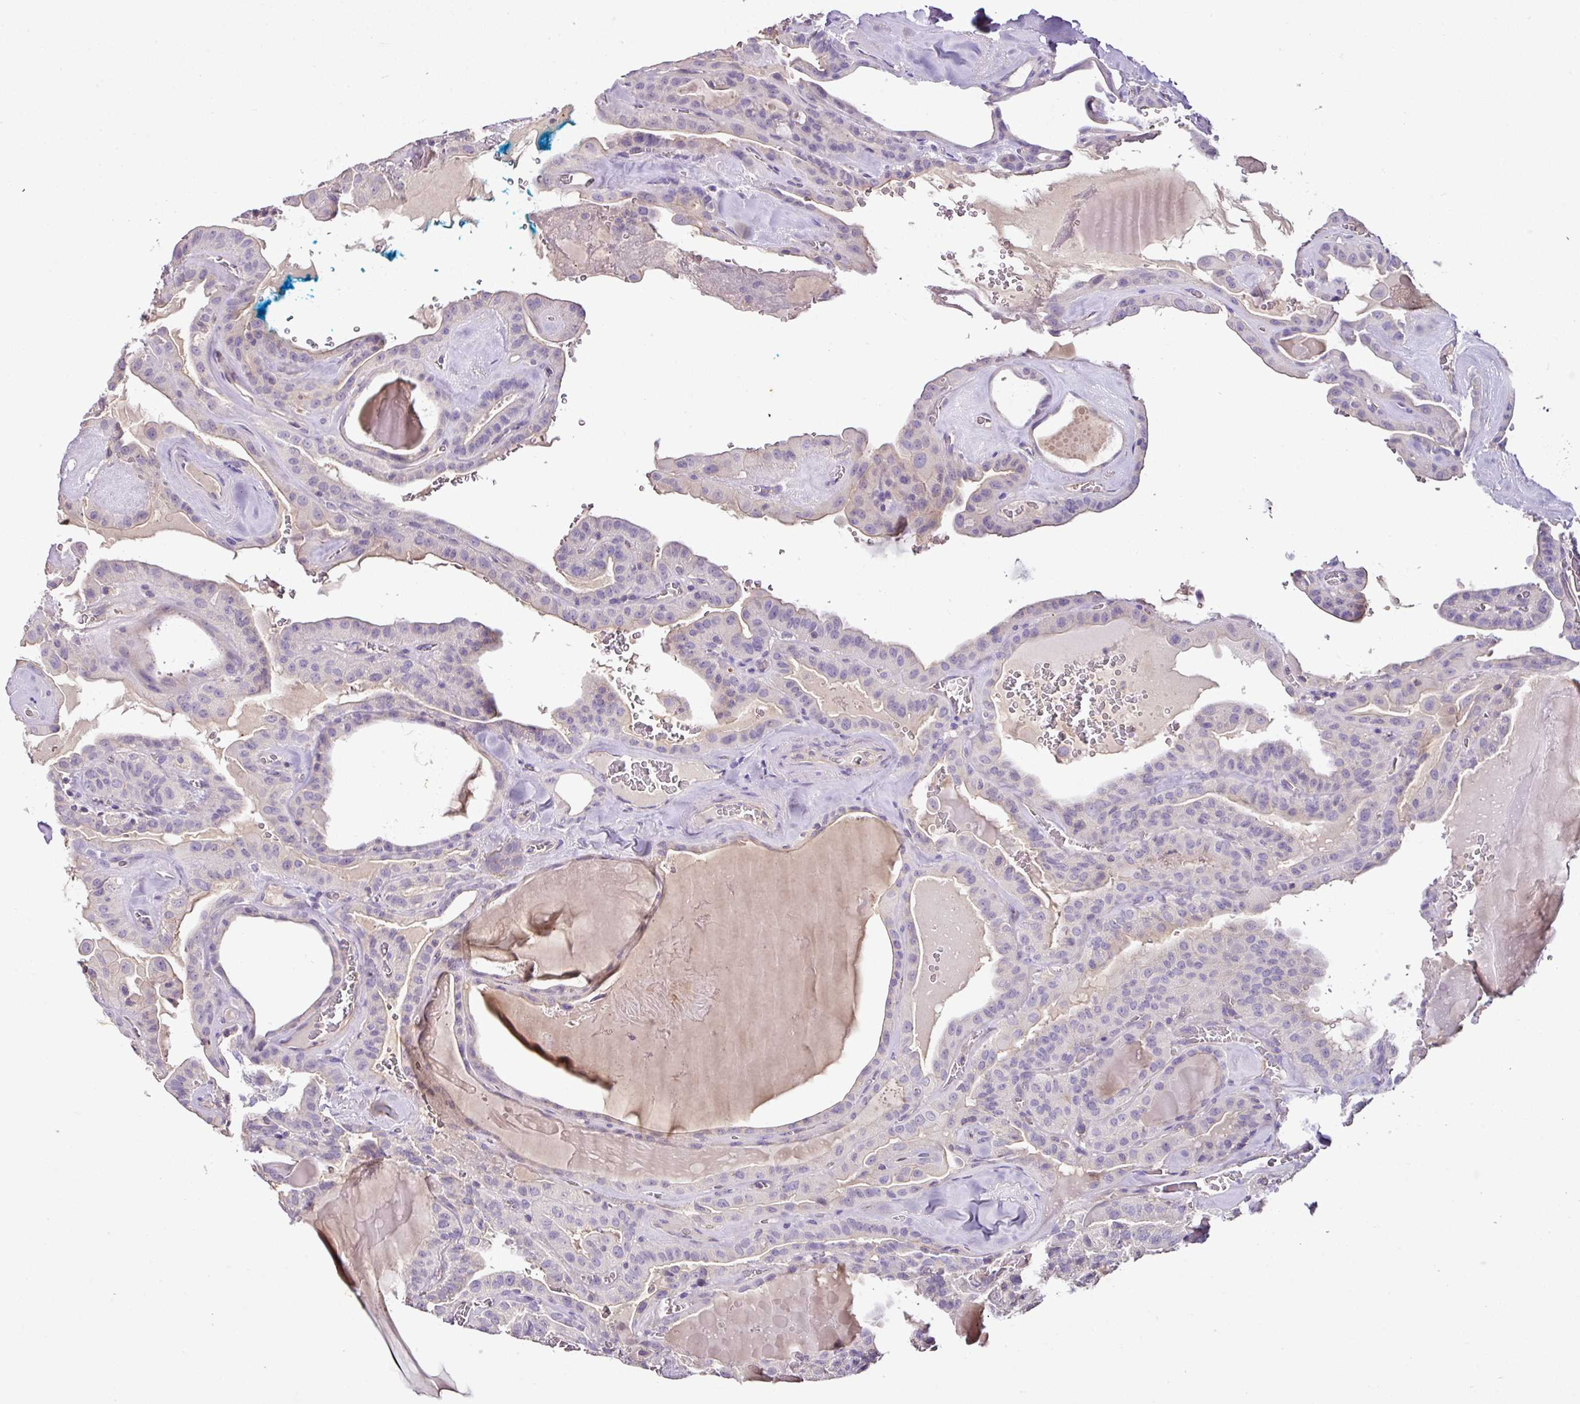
{"staining": {"intensity": "negative", "quantity": "none", "location": "none"}, "tissue": "thyroid cancer", "cell_type": "Tumor cells", "image_type": "cancer", "snomed": [{"axis": "morphology", "description": "Papillary adenocarcinoma, NOS"}, {"axis": "topography", "description": "Thyroid gland"}], "caption": "Human thyroid papillary adenocarcinoma stained for a protein using immunohistochemistry exhibits no positivity in tumor cells.", "gene": "AGR3", "patient": {"sex": "male", "age": 52}}